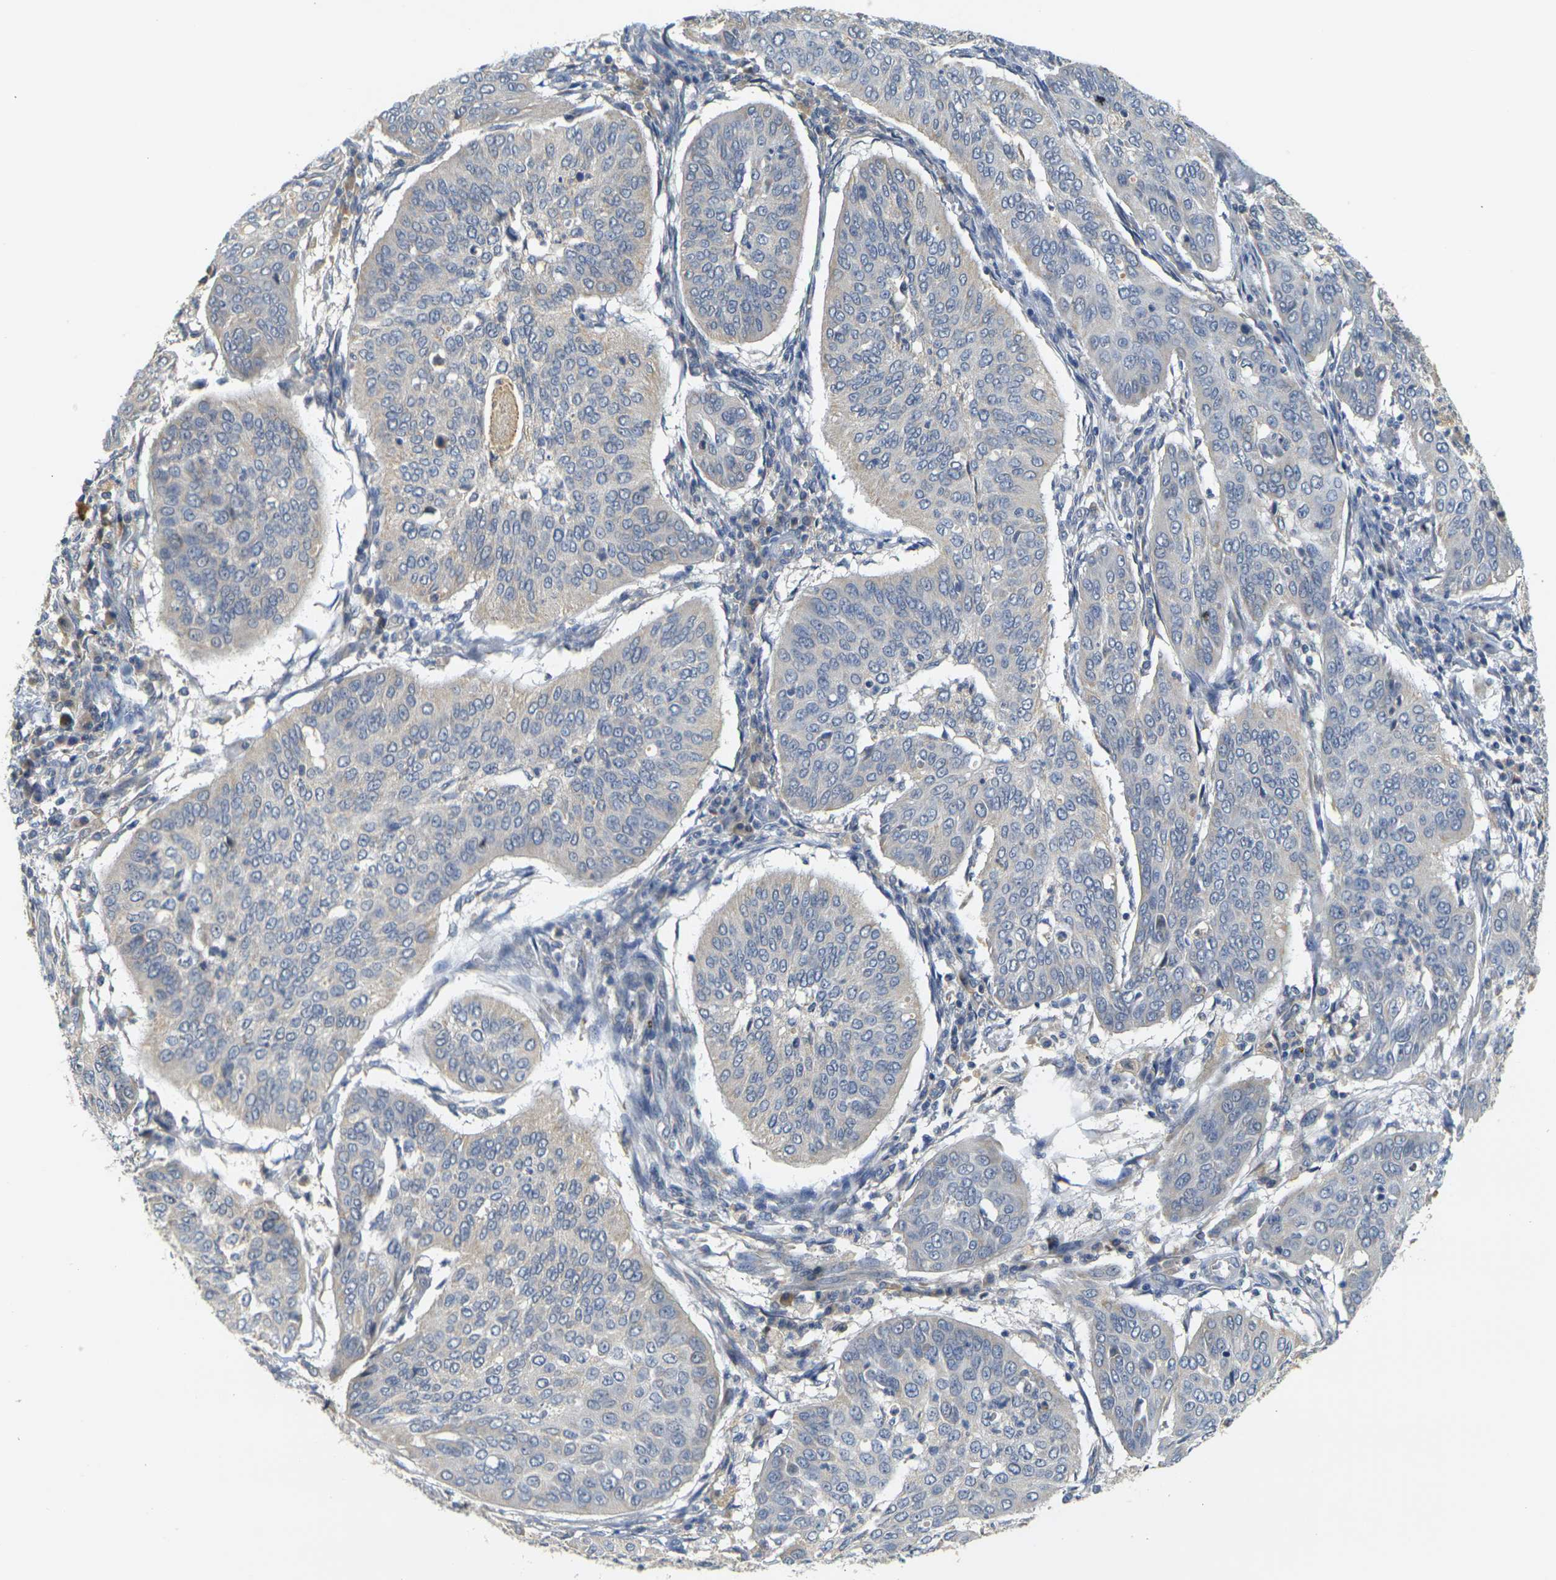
{"staining": {"intensity": "negative", "quantity": "none", "location": "none"}, "tissue": "cervical cancer", "cell_type": "Tumor cells", "image_type": "cancer", "snomed": [{"axis": "morphology", "description": "Normal tissue, NOS"}, {"axis": "morphology", "description": "Squamous cell carcinoma, NOS"}, {"axis": "topography", "description": "Cervix"}], "caption": "A micrograph of human cervical cancer is negative for staining in tumor cells.", "gene": "GDAP1", "patient": {"sex": "female", "age": 39}}